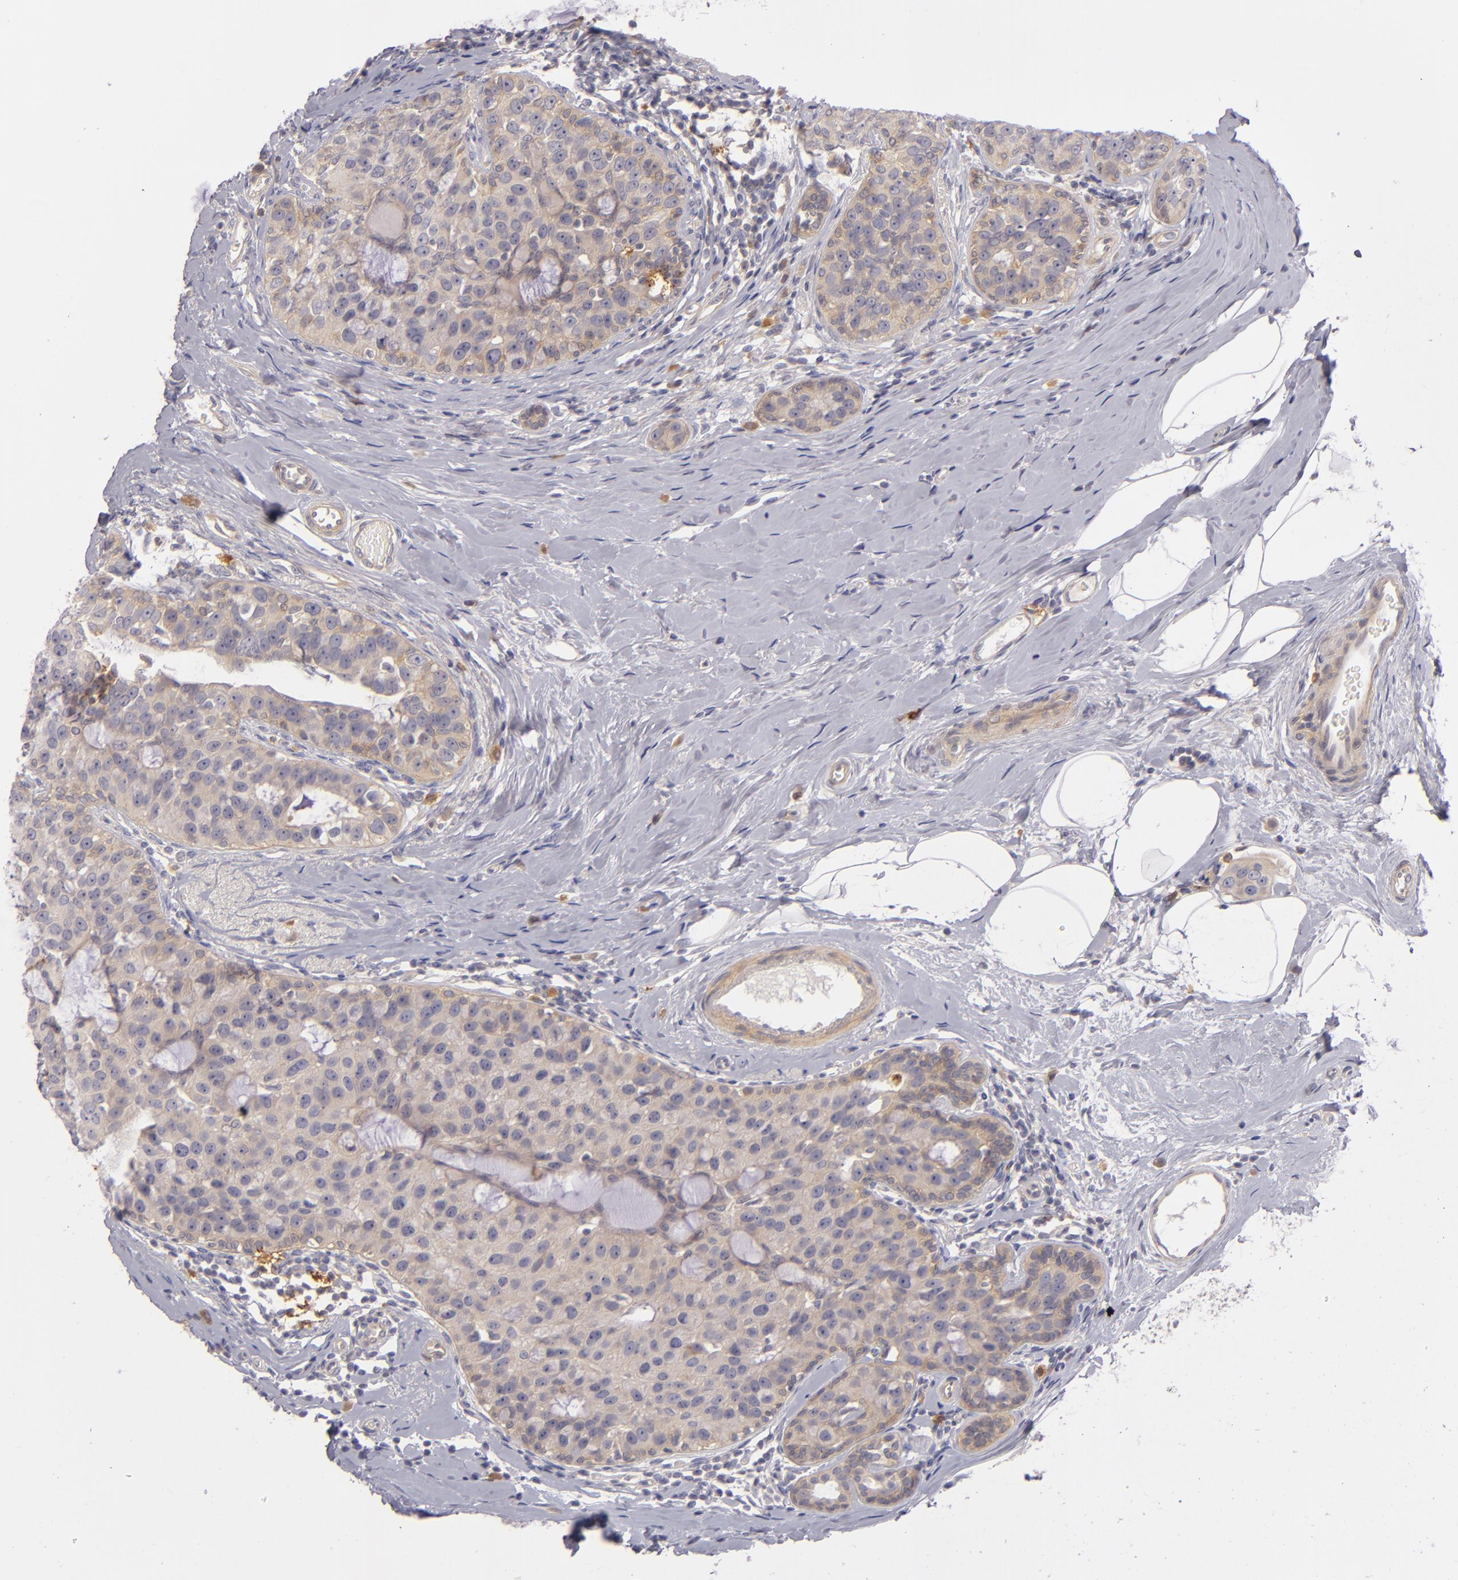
{"staining": {"intensity": "weak", "quantity": "25%-75%", "location": "cytoplasmic/membranous"}, "tissue": "breast cancer", "cell_type": "Tumor cells", "image_type": "cancer", "snomed": [{"axis": "morphology", "description": "Normal tissue, NOS"}, {"axis": "morphology", "description": "Duct carcinoma"}, {"axis": "topography", "description": "Breast"}], "caption": "A high-resolution image shows IHC staining of breast cancer, which shows weak cytoplasmic/membranous staining in approximately 25%-75% of tumor cells.", "gene": "CD83", "patient": {"sex": "female", "age": 50}}